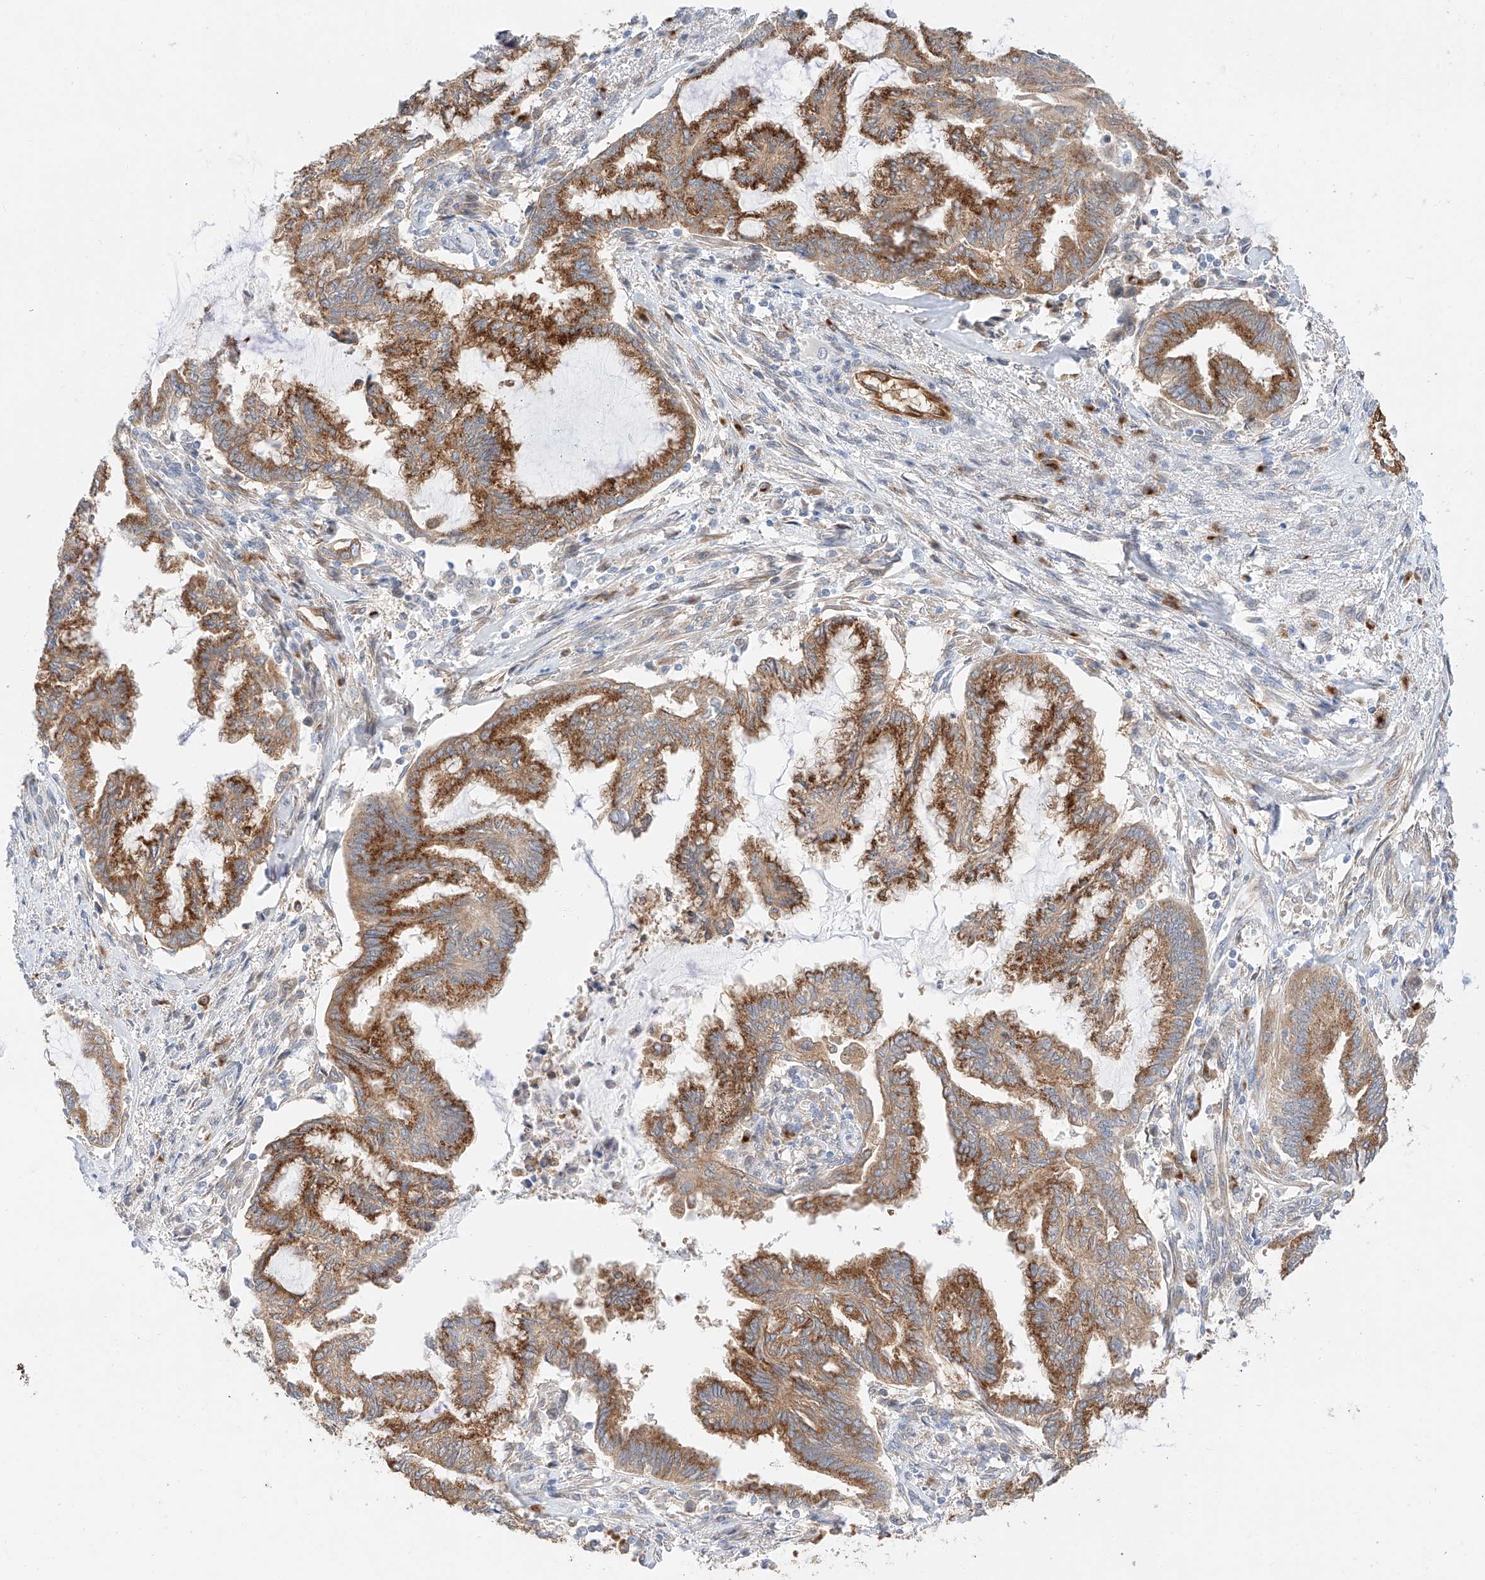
{"staining": {"intensity": "moderate", "quantity": ">75%", "location": "cytoplasmic/membranous"}, "tissue": "endometrial cancer", "cell_type": "Tumor cells", "image_type": "cancer", "snomed": [{"axis": "morphology", "description": "Adenocarcinoma, NOS"}, {"axis": "topography", "description": "Endometrium"}], "caption": "Protein staining of endometrial cancer tissue exhibits moderate cytoplasmic/membranous expression in approximately >75% of tumor cells.", "gene": "CARMIL1", "patient": {"sex": "female", "age": 86}}